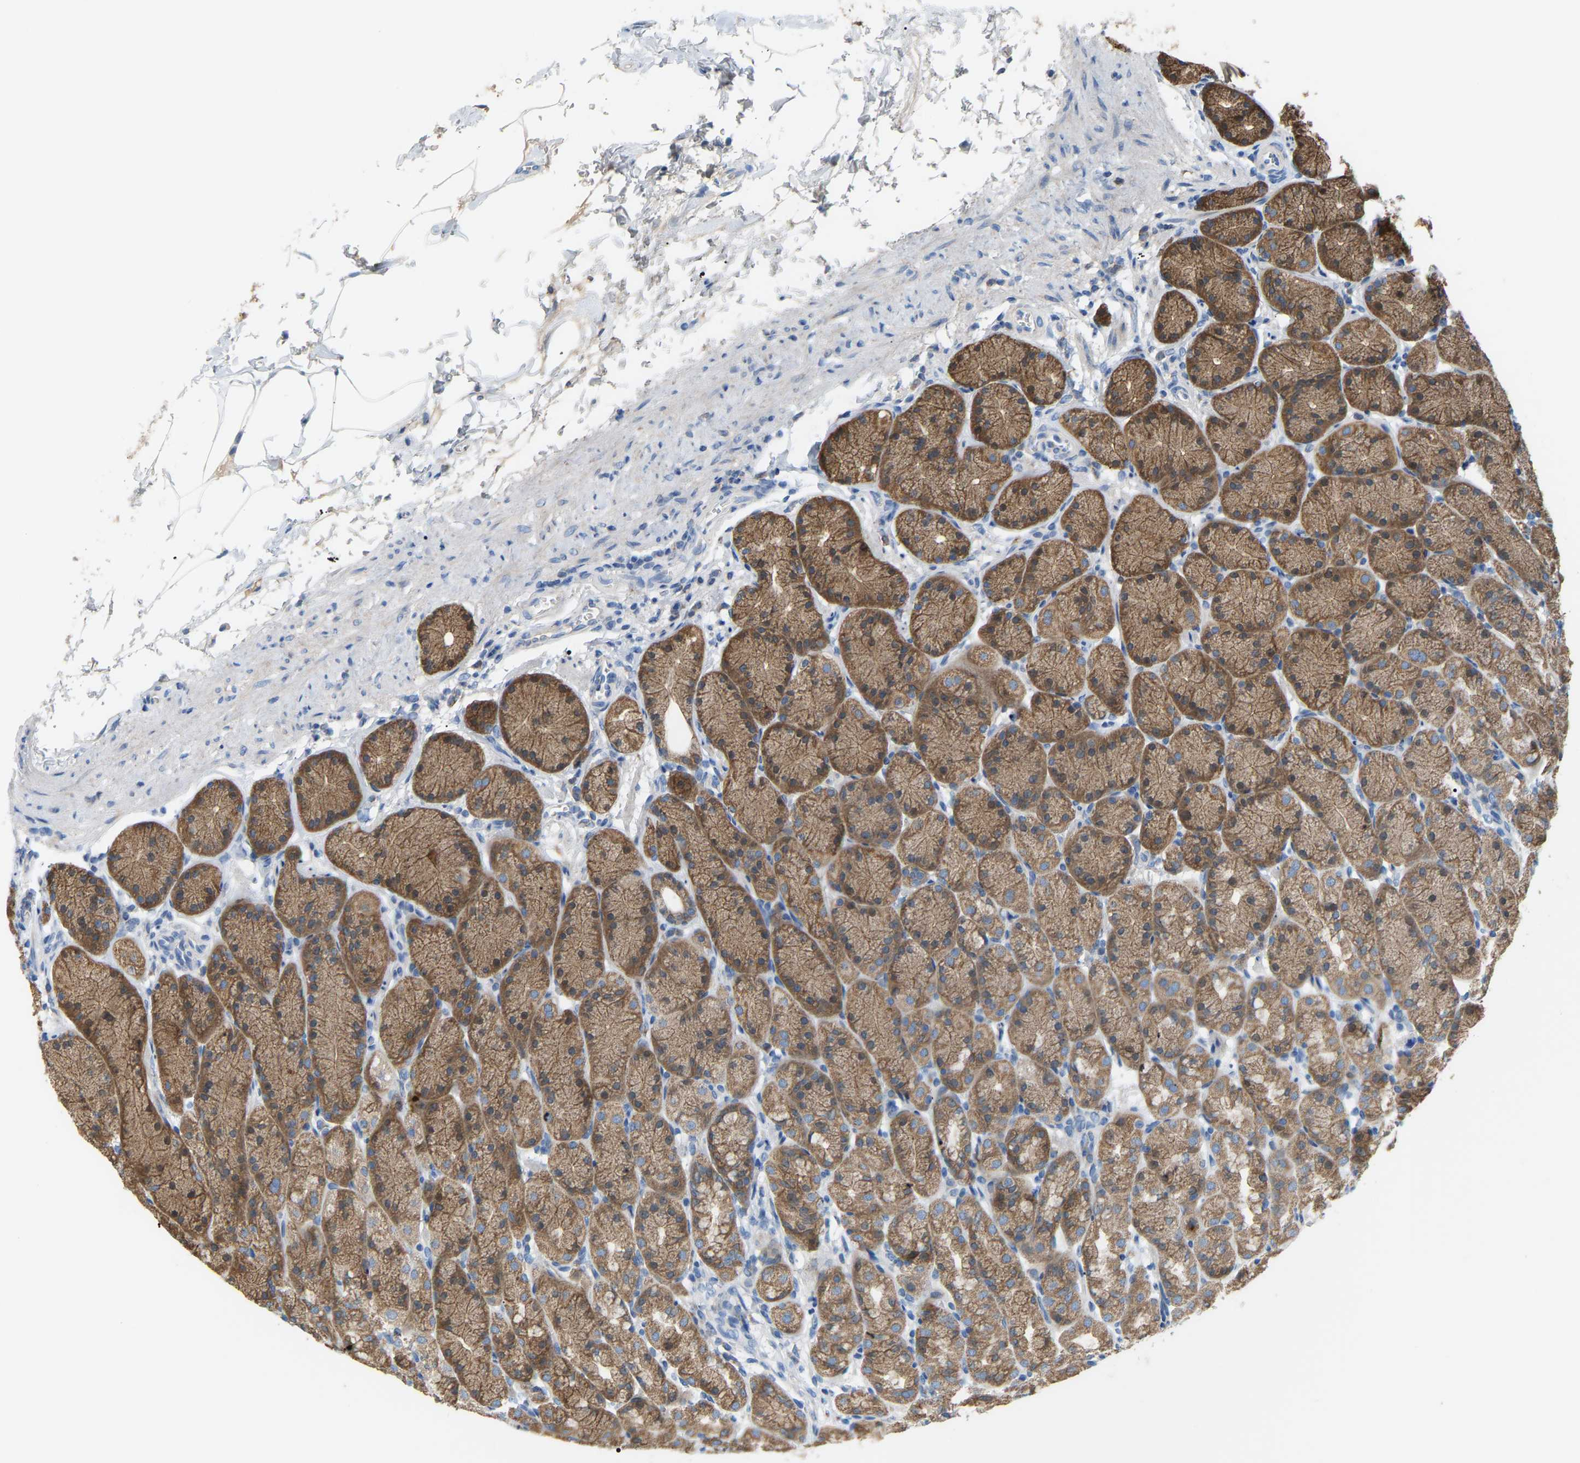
{"staining": {"intensity": "moderate", "quantity": ">75%", "location": "cytoplasmic/membranous"}, "tissue": "stomach", "cell_type": "Glandular cells", "image_type": "normal", "snomed": [{"axis": "morphology", "description": "Normal tissue, NOS"}, {"axis": "topography", "description": "Stomach"}], "caption": "Brown immunohistochemical staining in unremarkable stomach demonstrates moderate cytoplasmic/membranous positivity in approximately >75% of glandular cells.", "gene": "CROT", "patient": {"sex": "male", "age": 42}}